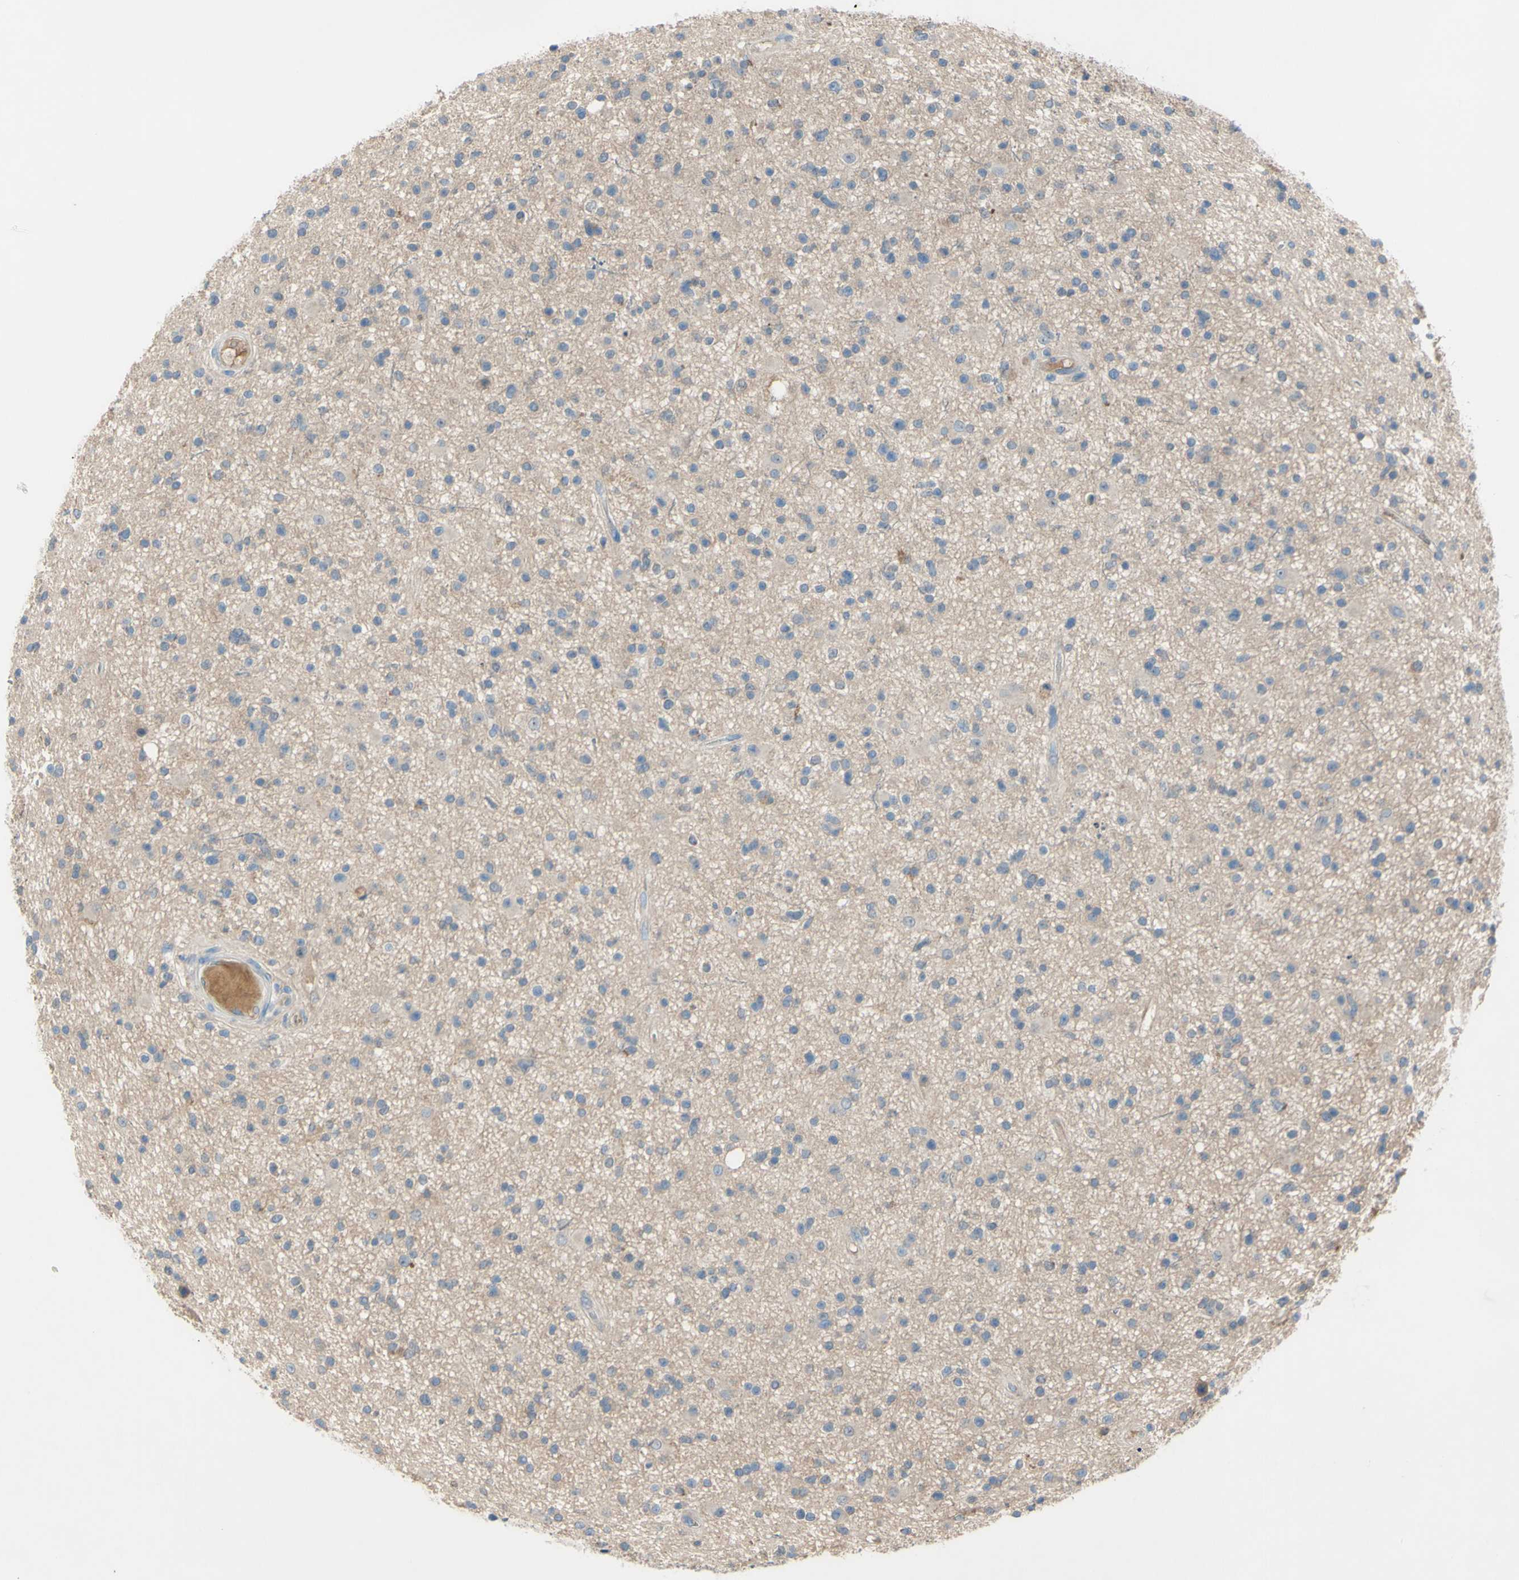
{"staining": {"intensity": "weak", "quantity": "<25%", "location": "cytoplasmic/membranous"}, "tissue": "glioma", "cell_type": "Tumor cells", "image_type": "cancer", "snomed": [{"axis": "morphology", "description": "Glioma, malignant, High grade"}, {"axis": "topography", "description": "Brain"}], "caption": "A high-resolution histopathology image shows immunohistochemistry staining of glioma, which exhibits no significant positivity in tumor cells.", "gene": "ATRN", "patient": {"sex": "male", "age": 33}}